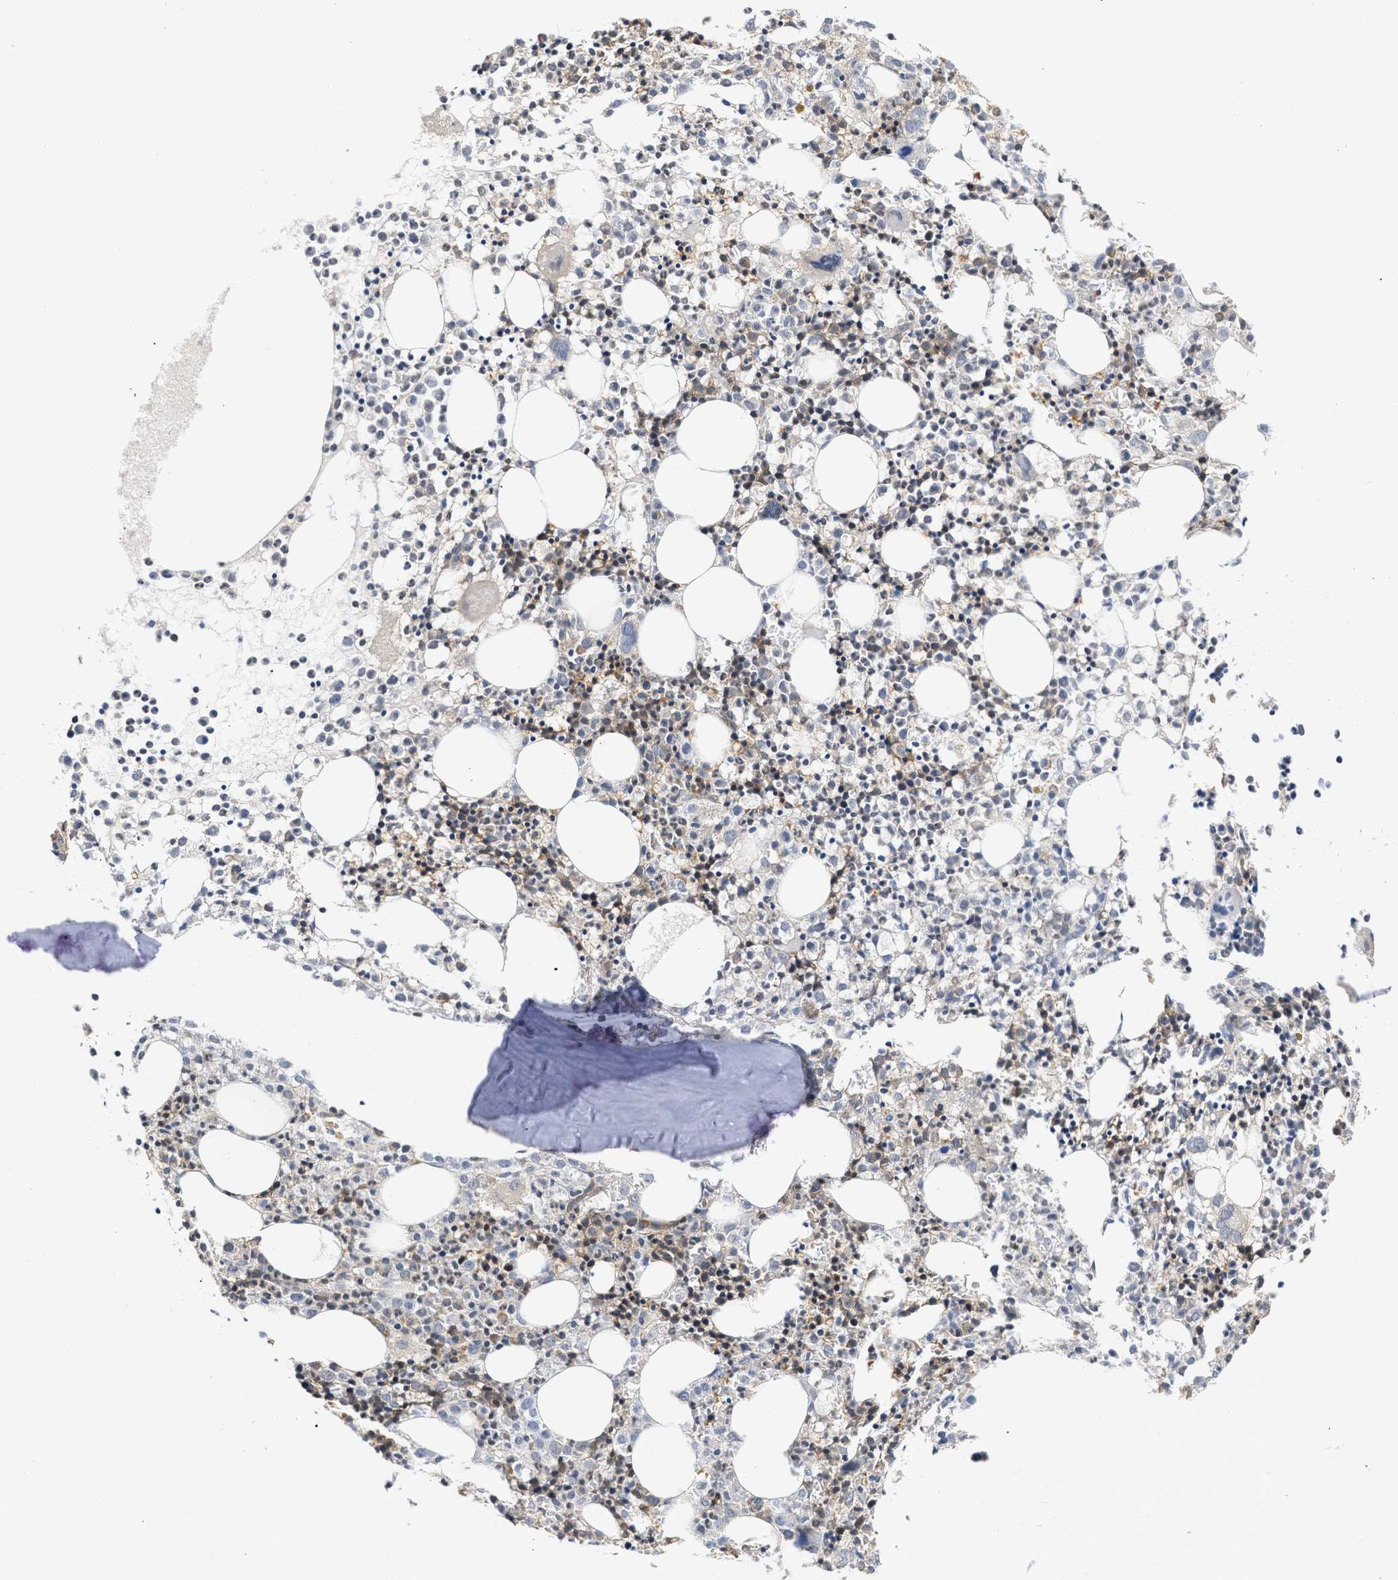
{"staining": {"intensity": "moderate", "quantity": "25%-75%", "location": "cytoplasmic/membranous"}, "tissue": "bone marrow", "cell_type": "Hematopoietic cells", "image_type": "normal", "snomed": [{"axis": "morphology", "description": "Normal tissue, NOS"}, {"axis": "morphology", "description": "Inflammation, NOS"}, {"axis": "topography", "description": "Bone marrow"}], "caption": "Moderate cytoplasmic/membranous staining is seen in about 25%-75% of hematopoietic cells in normal bone marrow. The staining was performed using DAB, with brown indicating positive protein expression. Nuclei are stained blue with hematoxylin.", "gene": "MAP2K3", "patient": {"sex": "male", "age": 25}}